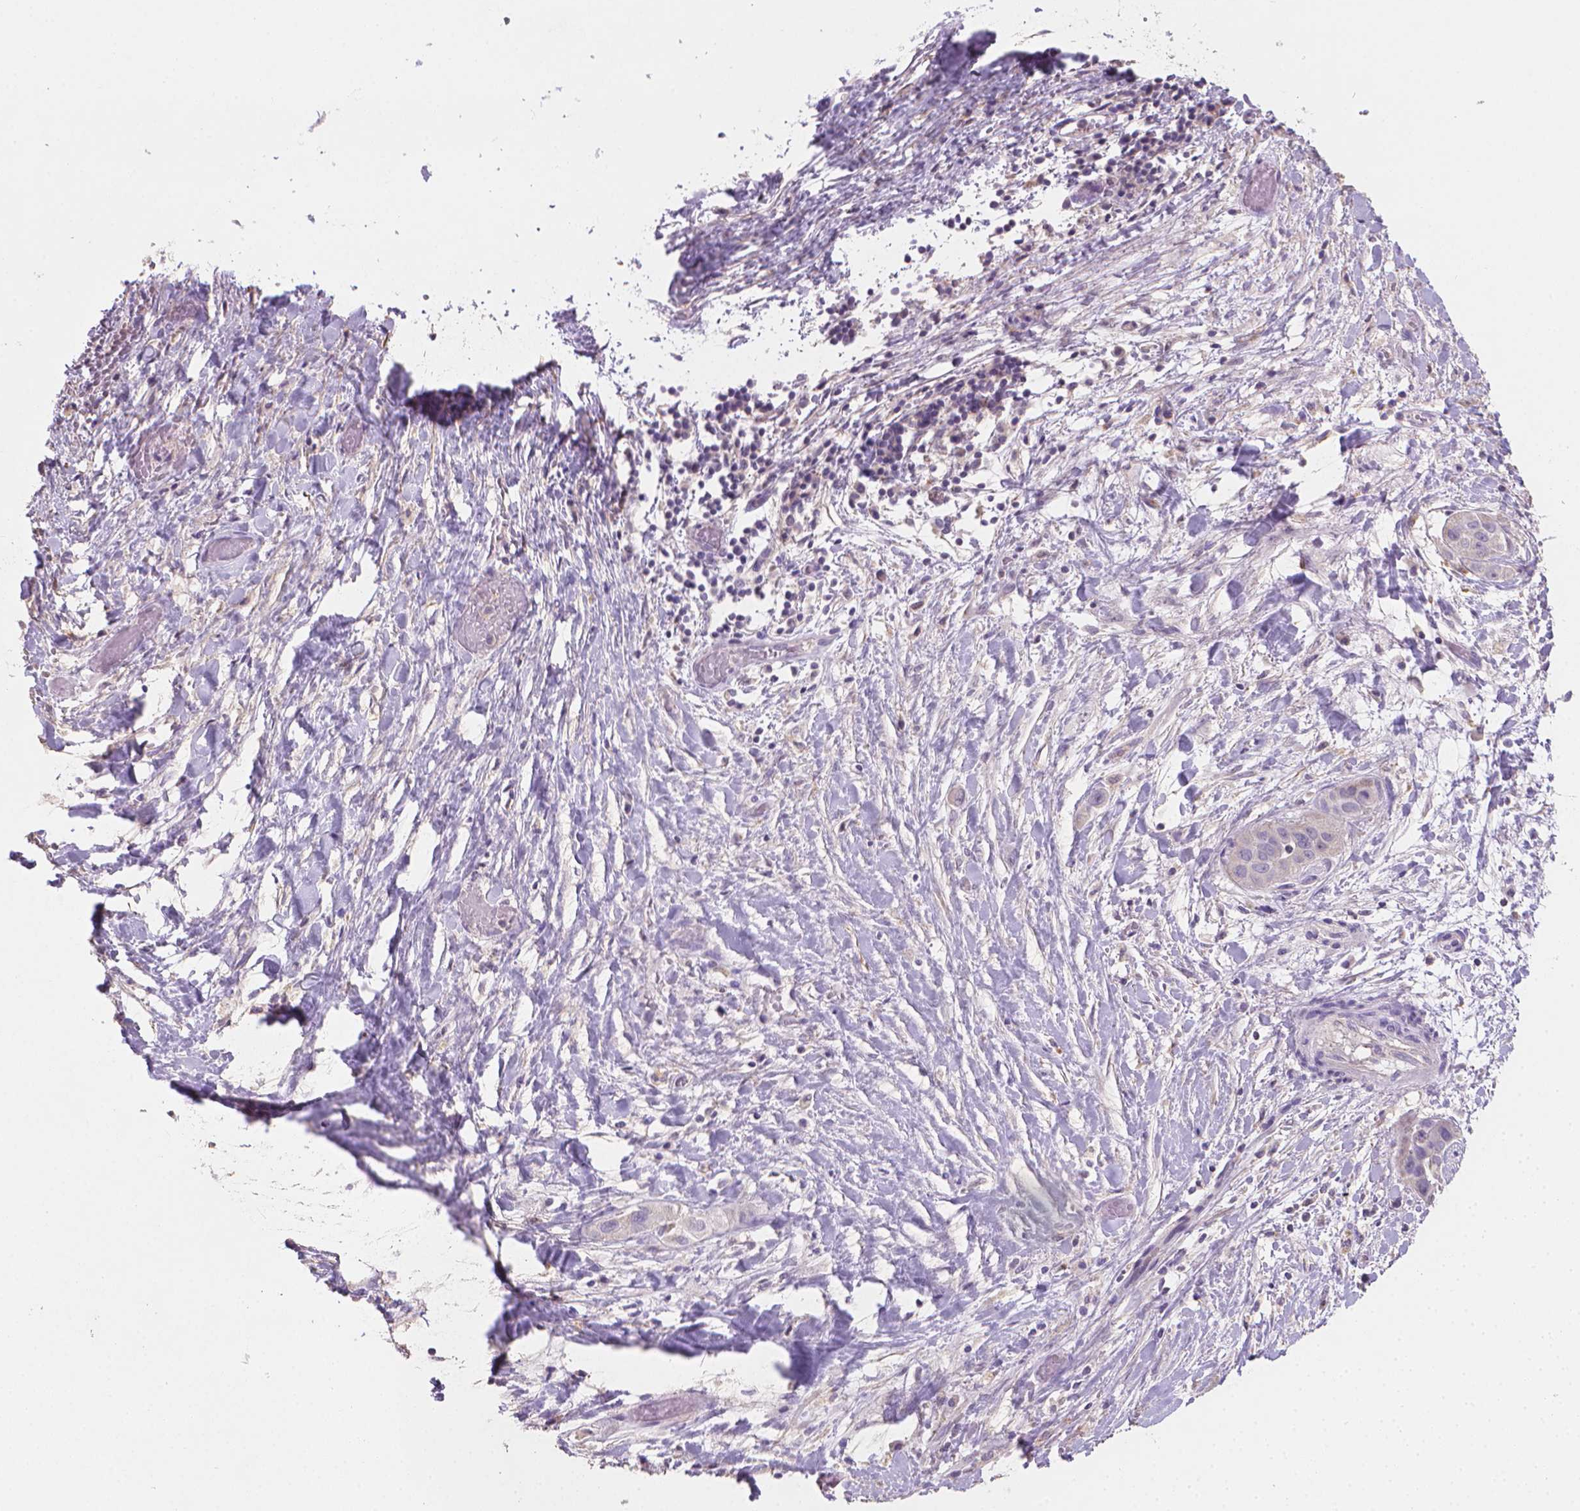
{"staining": {"intensity": "negative", "quantity": "none", "location": "none"}, "tissue": "liver cancer", "cell_type": "Tumor cells", "image_type": "cancer", "snomed": [{"axis": "morphology", "description": "Cholangiocarcinoma"}, {"axis": "topography", "description": "Liver"}], "caption": "High power microscopy micrograph of an immunohistochemistry histopathology image of liver cholangiocarcinoma, revealing no significant staining in tumor cells. The staining is performed using DAB brown chromogen with nuclei counter-stained in using hematoxylin.", "gene": "CATIP", "patient": {"sex": "female", "age": 52}}